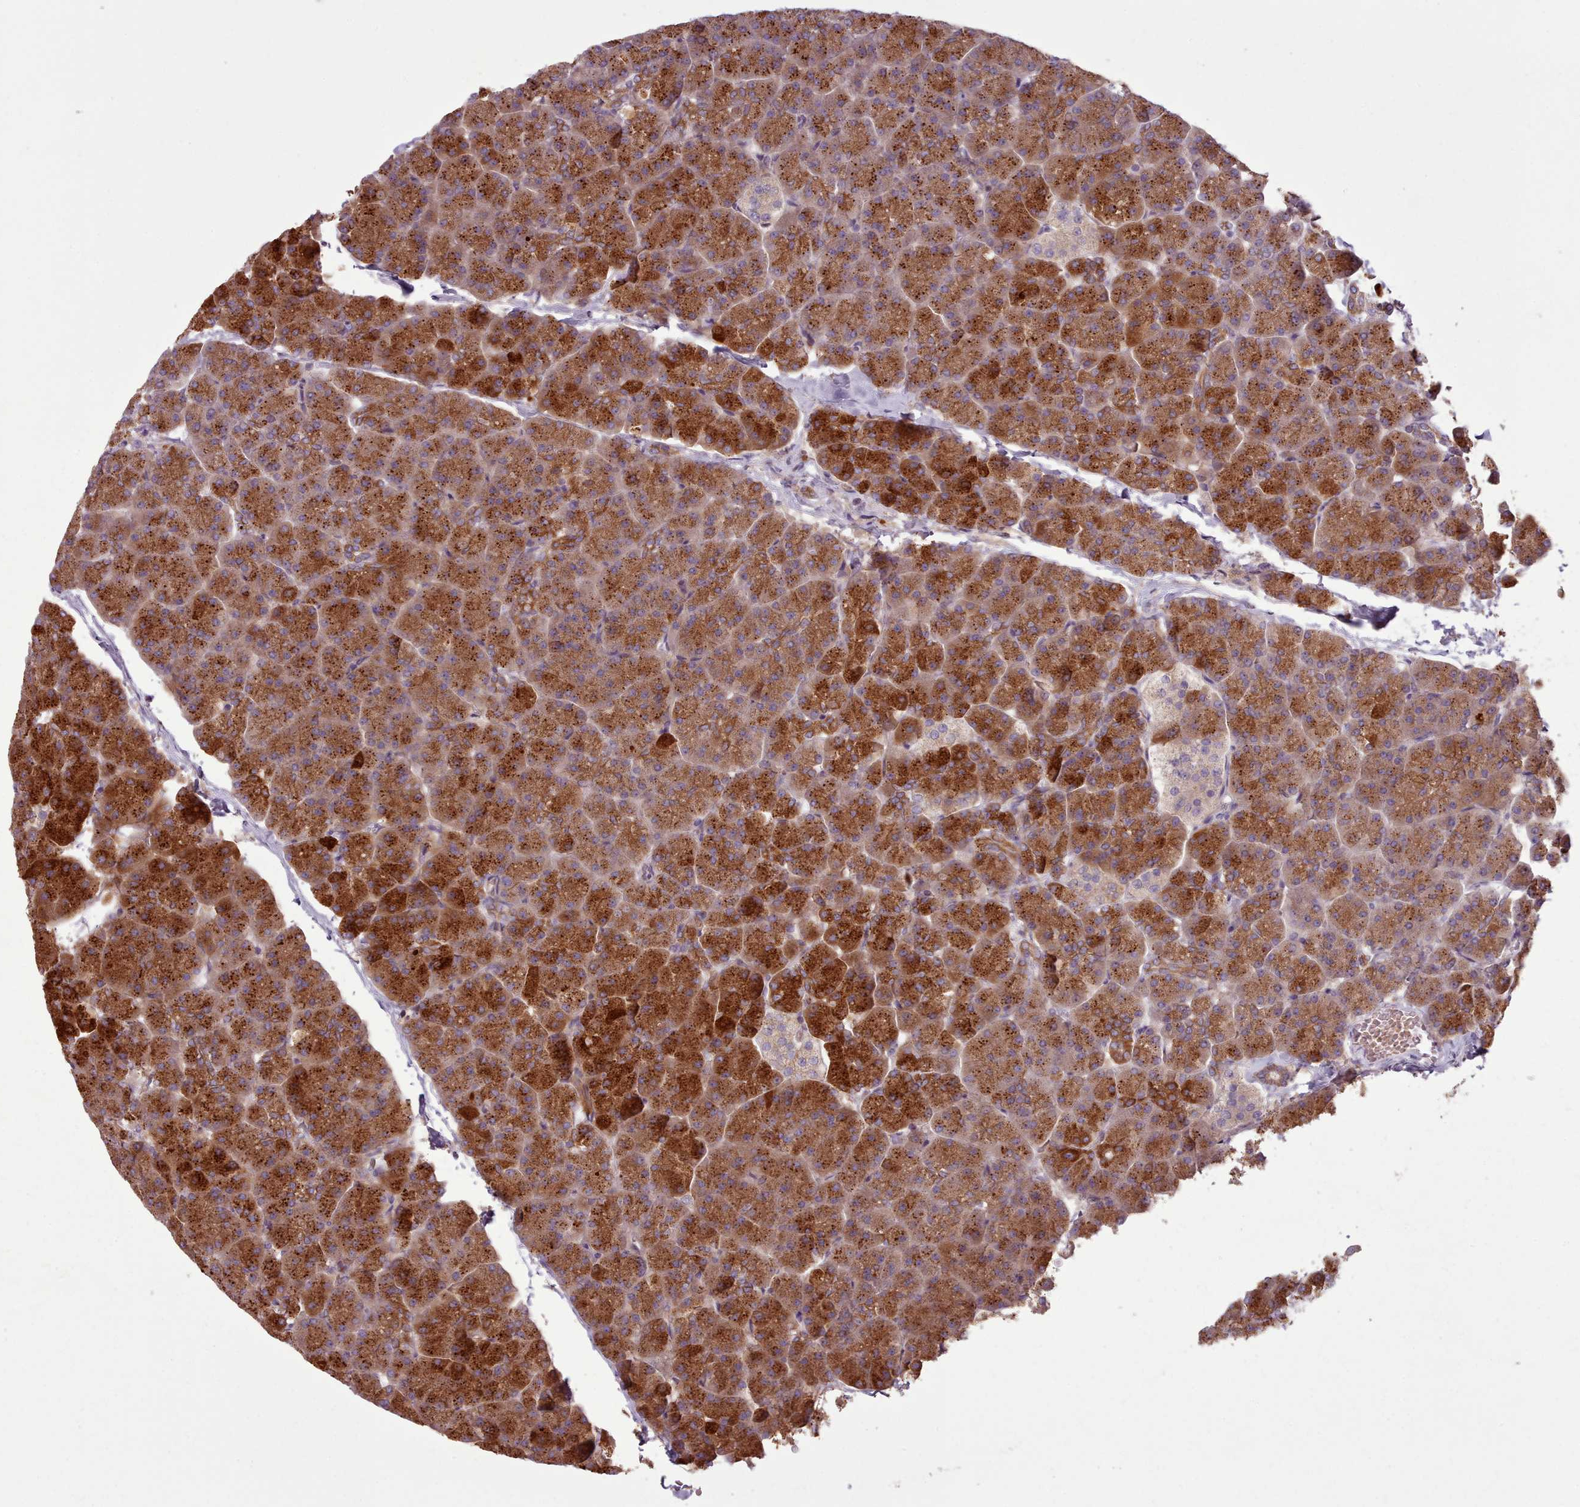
{"staining": {"intensity": "strong", "quantity": ">75%", "location": "cytoplasmic/membranous"}, "tissue": "pancreas", "cell_type": "Exocrine glandular cells", "image_type": "normal", "snomed": [{"axis": "morphology", "description": "Normal tissue, NOS"}, {"axis": "topography", "description": "Pancreas"}, {"axis": "topography", "description": "Peripheral nerve tissue"}], "caption": "About >75% of exocrine glandular cells in normal pancreas display strong cytoplasmic/membranous protein expression as visualized by brown immunohistochemical staining.", "gene": "NT5DC2", "patient": {"sex": "male", "age": 54}}